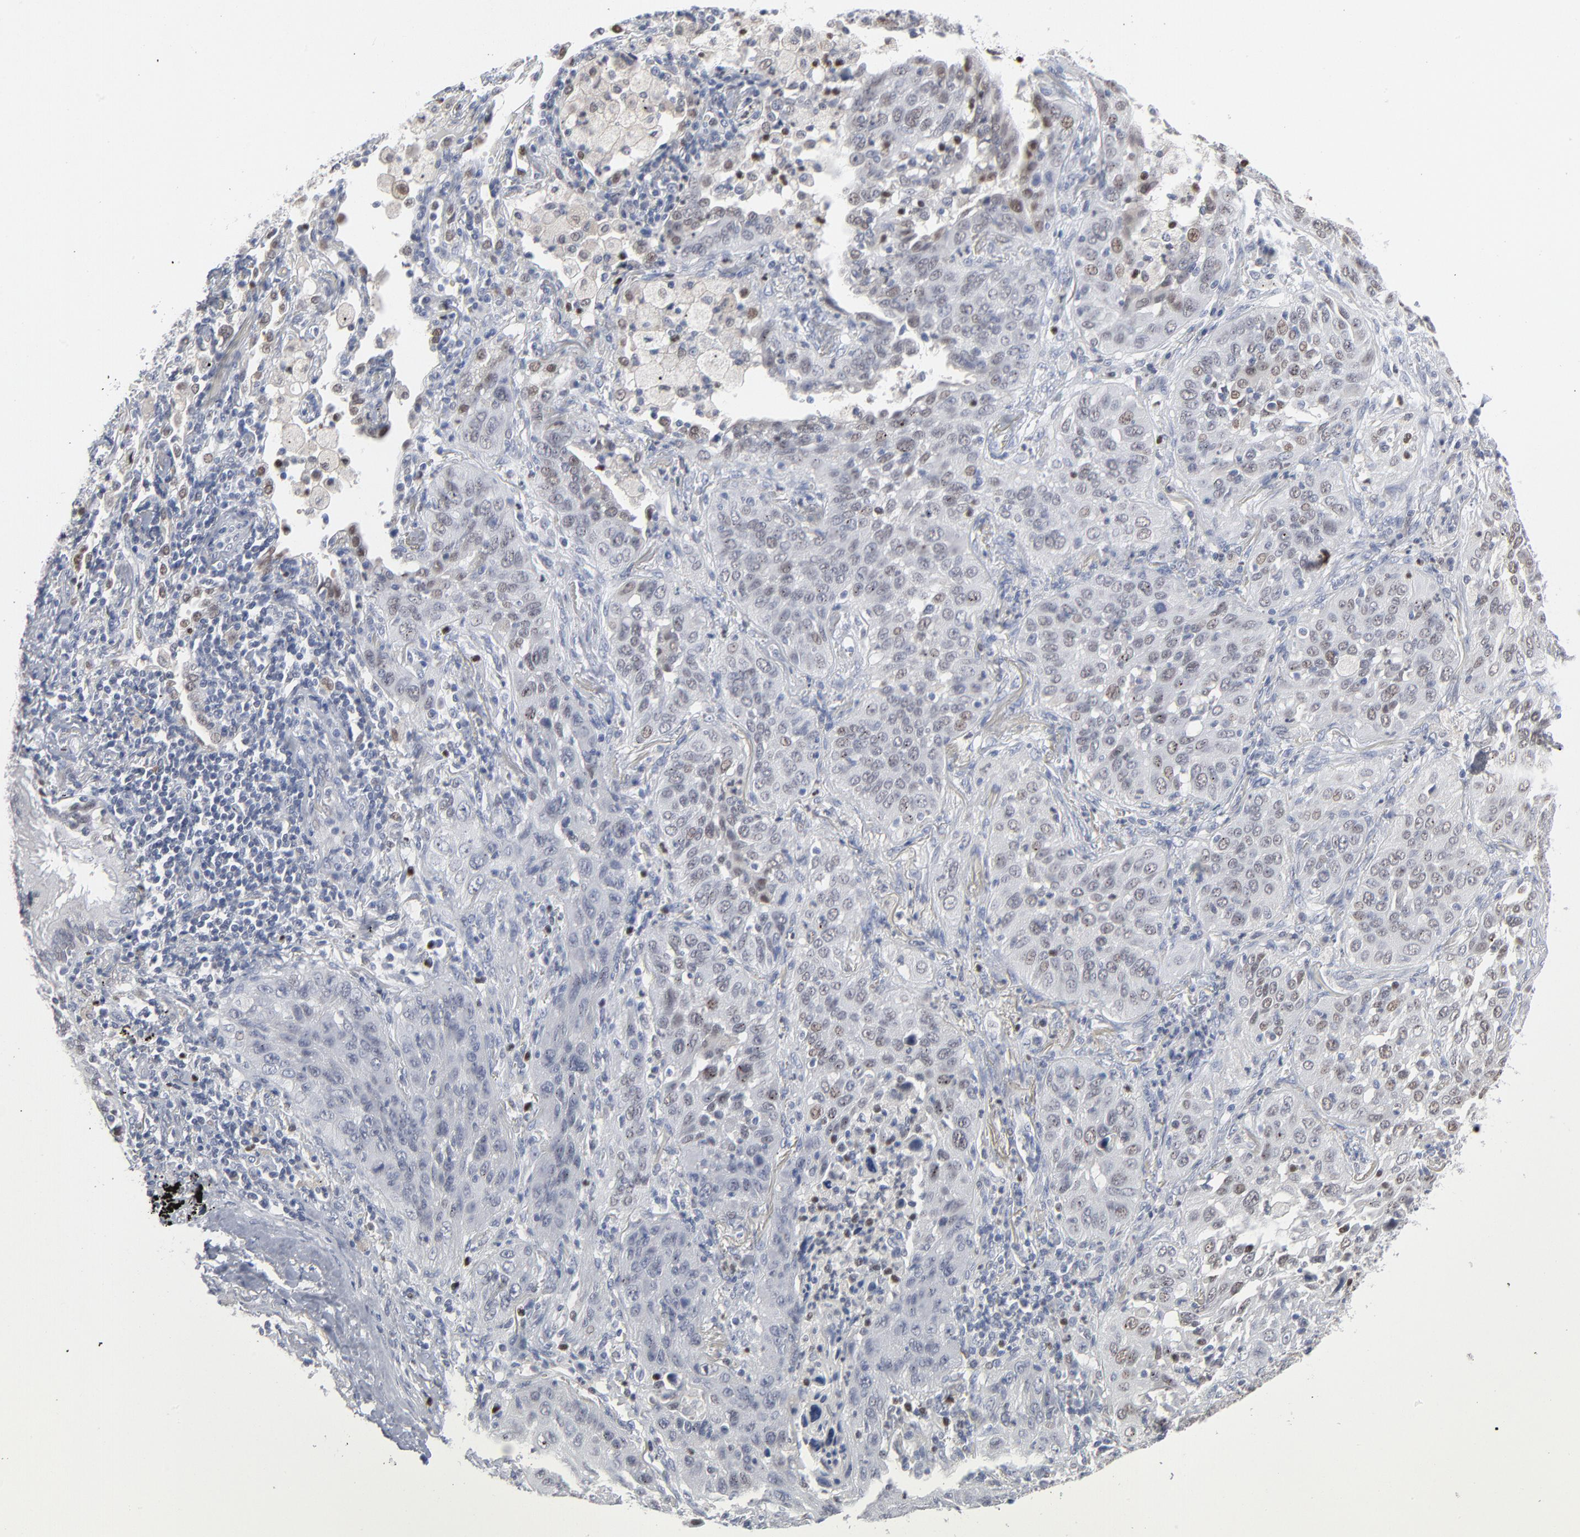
{"staining": {"intensity": "weak", "quantity": "<25%", "location": "nuclear"}, "tissue": "lung cancer", "cell_type": "Tumor cells", "image_type": "cancer", "snomed": [{"axis": "morphology", "description": "Squamous cell carcinoma, NOS"}, {"axis": "topography", "description": "Lung"}], "caption": "There is no significant expression in tumor cells of lung cancer. (Brightfield microscopy of DAB immunohistochemistry (IHC) at high magnification).", "gene": "FOXN2", "patient": {"sex": "female", "age": 67}}